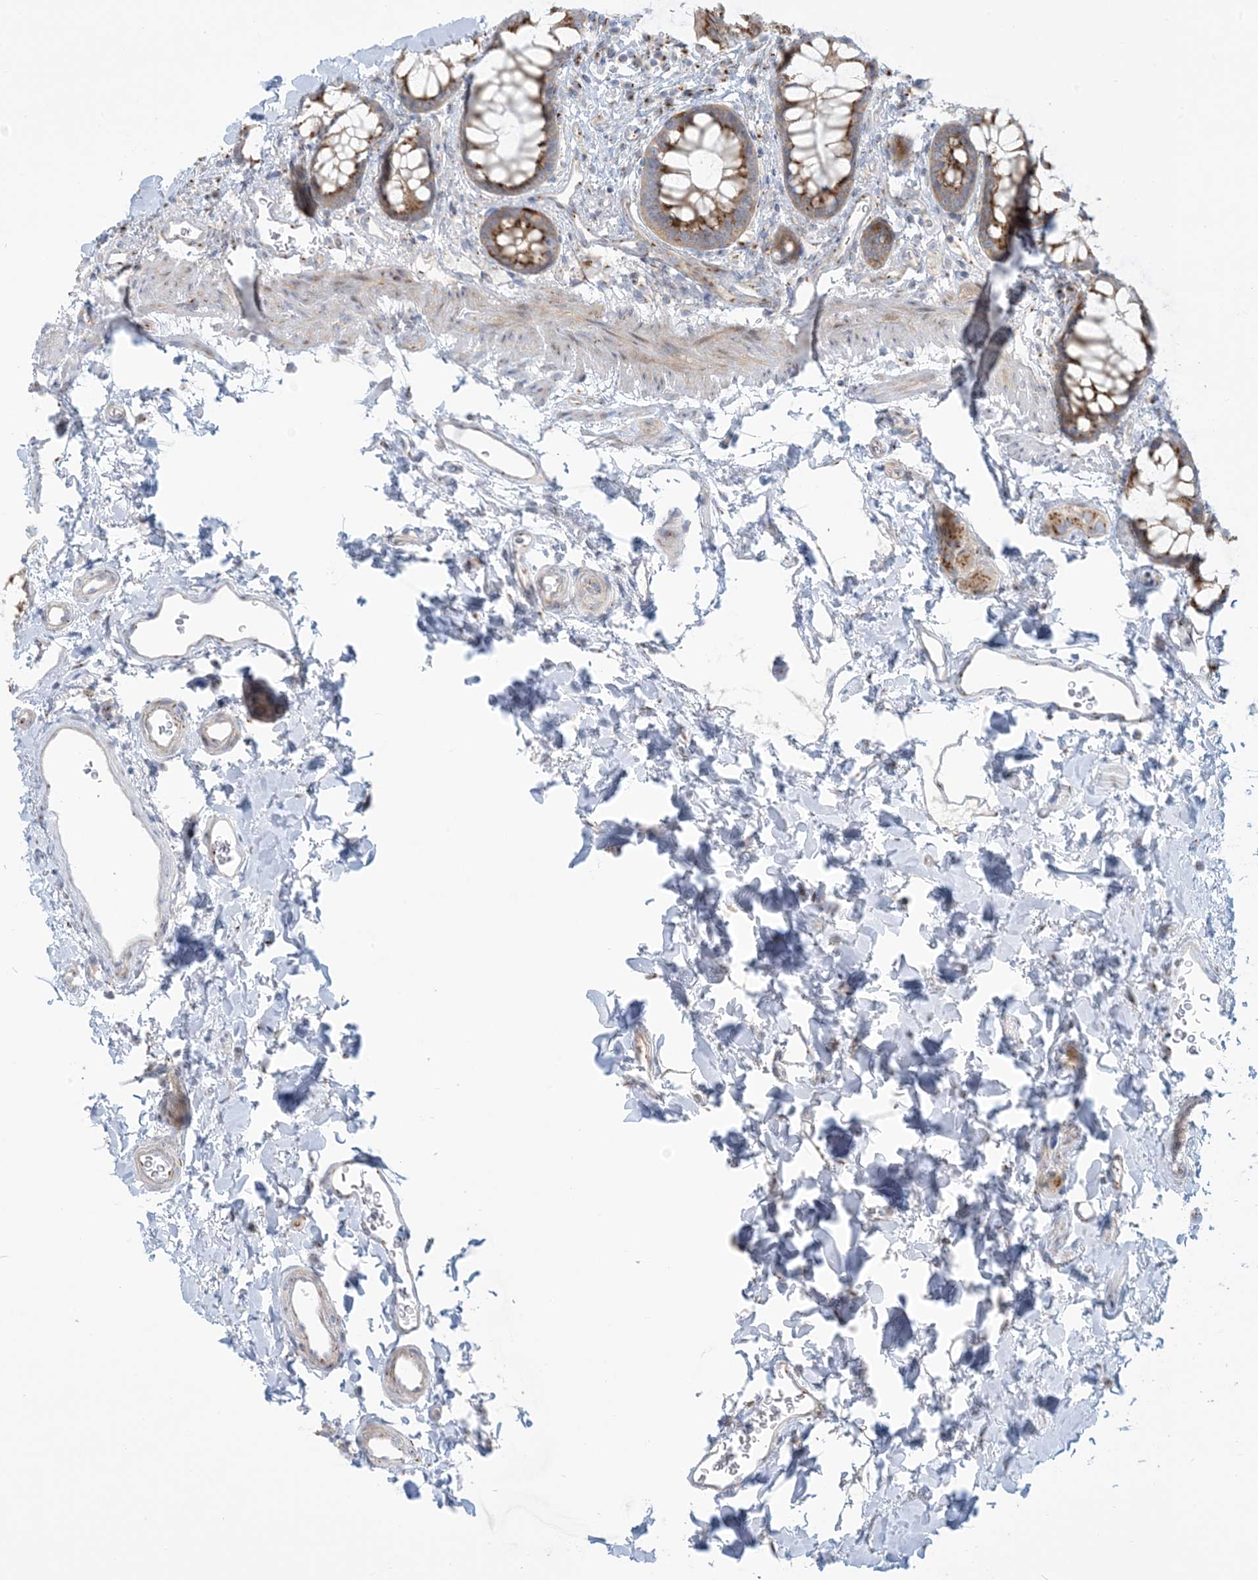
{"staining": {"intensity": "moderate", "quantity": ">75%", "location": "cytoplasmic/membranous"}, "tissue": "rectum", "cell_type": "Glandular cells", "image_type": "normal", "snomed": [{"axis": "morphology", "description": "Normal tissue, NOS"}, {"axis": "topography", "description": "Rectum"}], "caption": "Immunohistochemical staining of benign rectum demonstrates medium levels of moderate cytoplasmic/membranous staining in about >75% of glandular cells.", "gene": "AFTPH", "patient": {"sex": "female", "age": 65}}